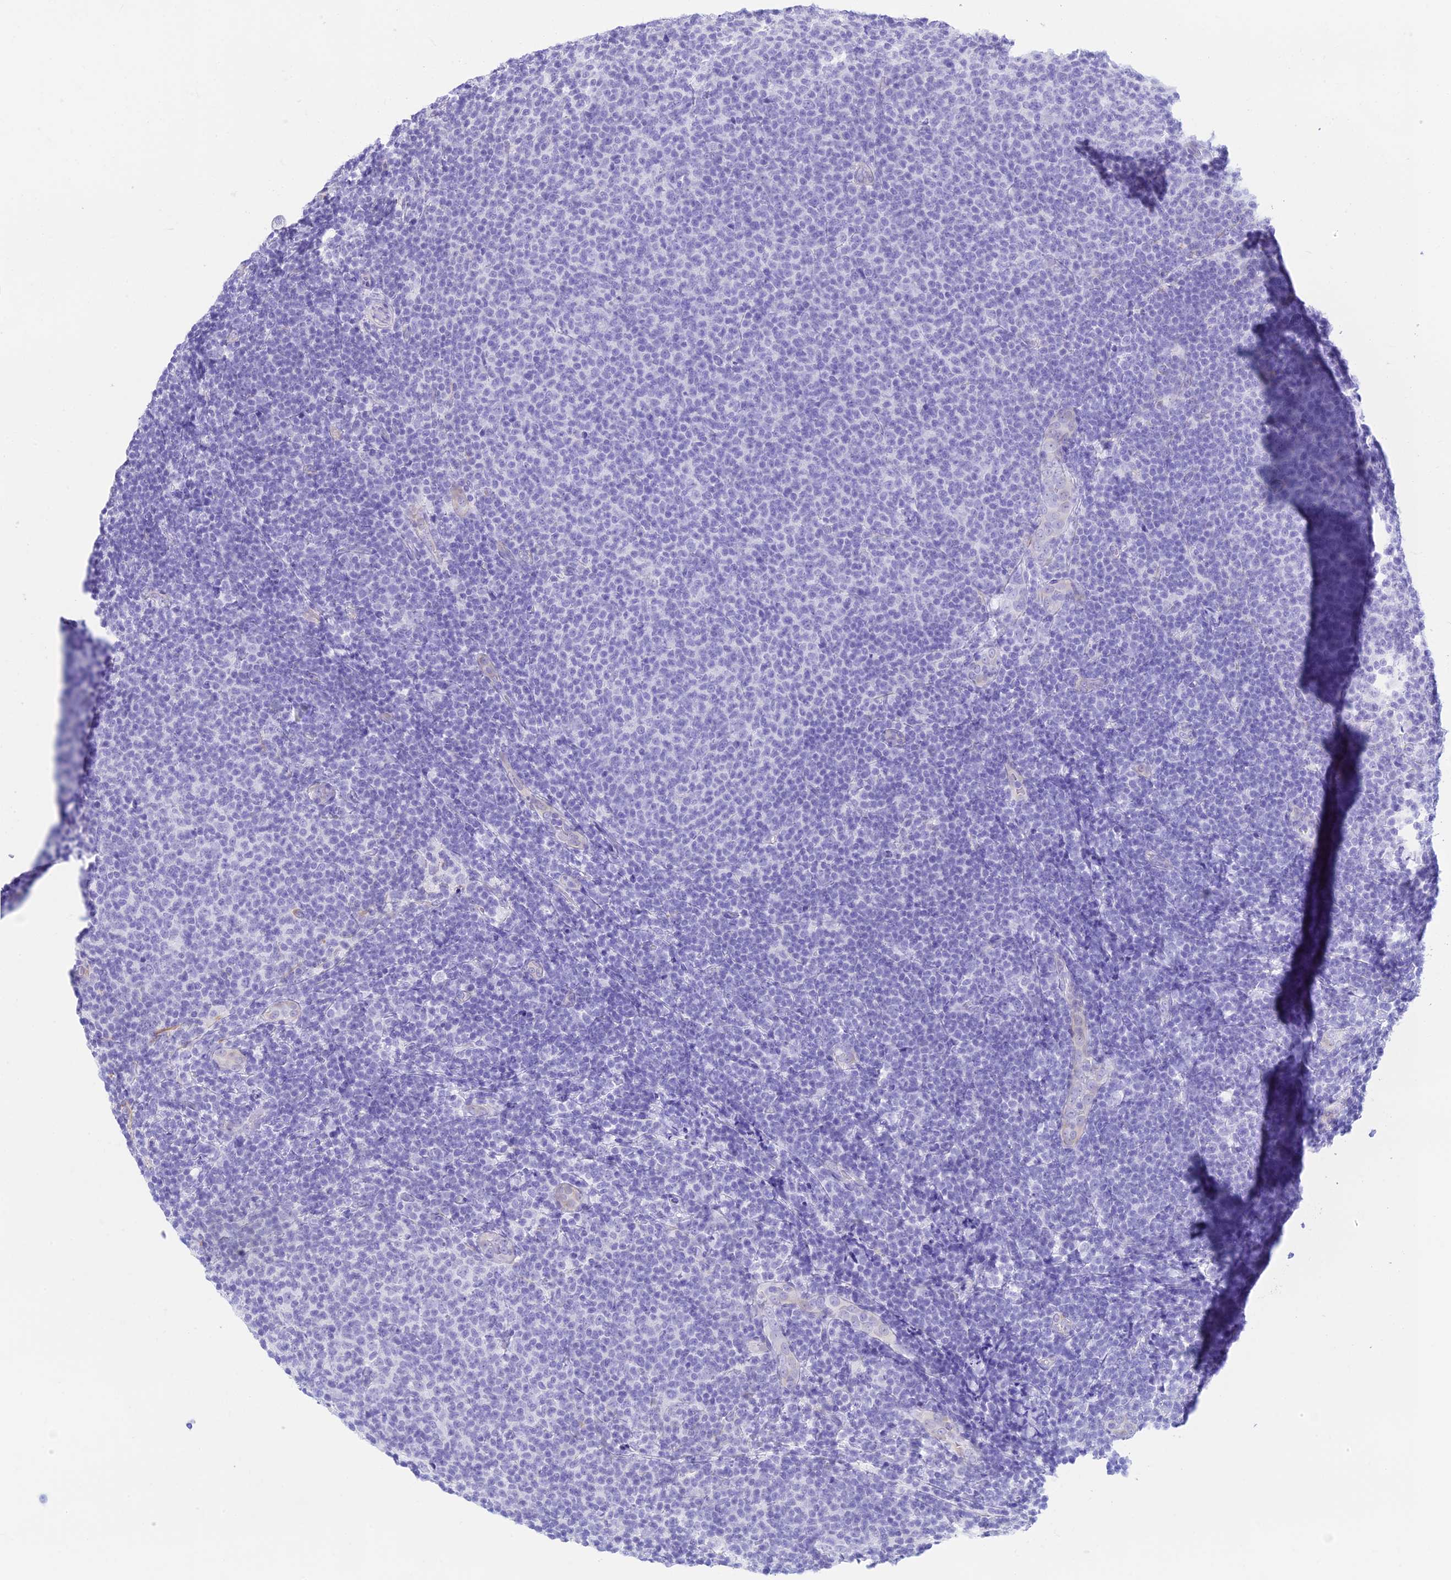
{"staining": {"intensity": "negative", "quantity": "none", "location": "none"}, "tissue": "lymphoma", "cell_type": "Tumor cells", "image_type": "cancer", "snomed": [{"axis": "morphology", "description": "Malignant lymphoma, non-Hodgkin's type, Low grade"}, {"axis": "topography", "description": "Lymph node"}], "caption": "Tumor cells are negative for brown protein staining in malignant lymphoma, non-Hodgkin's type (low-grade).", "gene": "ST8SIA5", "patient": {"sex": "male", "age": 66}}